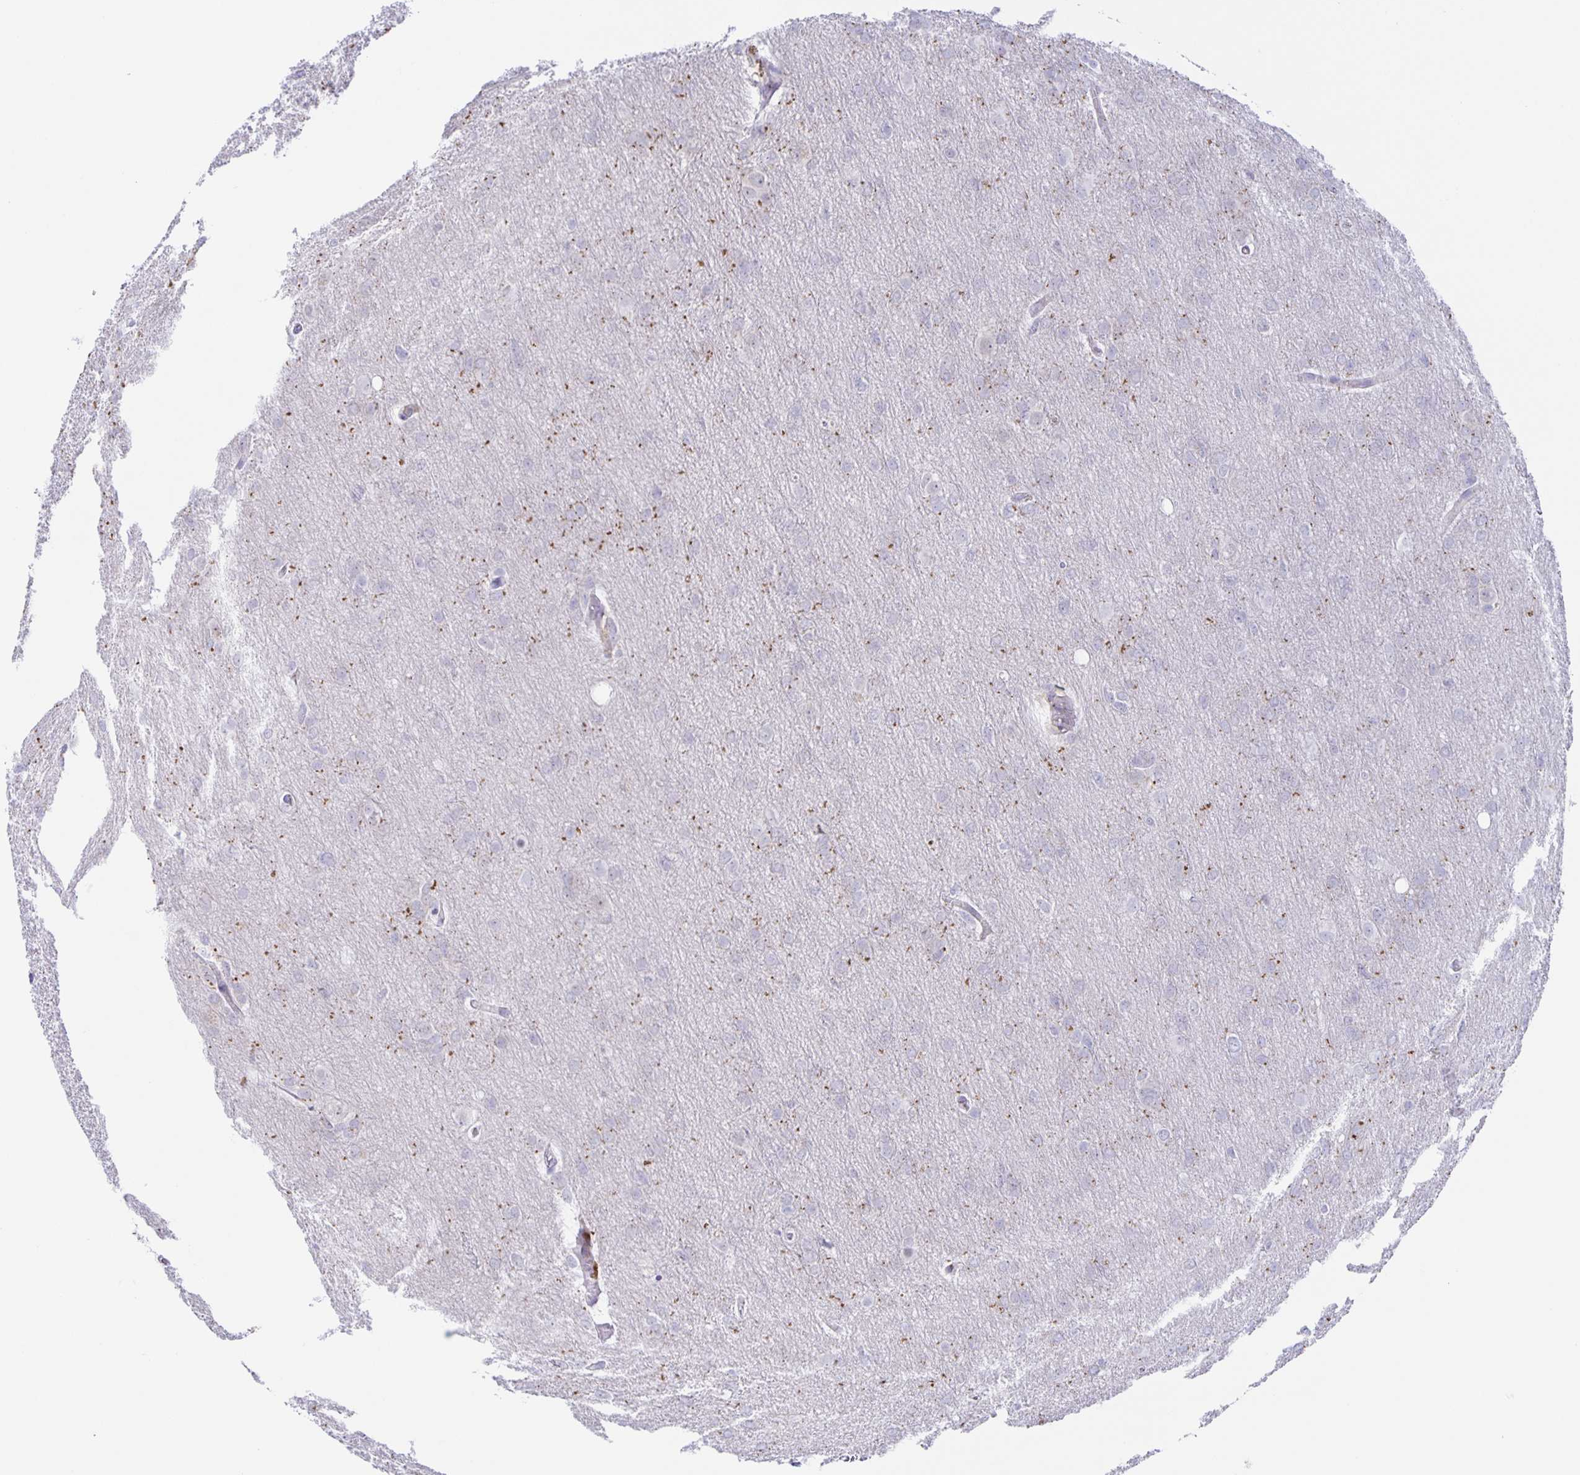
{"staining": {"intensity": "negative", "quantity": "none", "location": "none"}, "tissue": "glioma", "cell_type": "Tumor cells", "image_type": "cancer", "snomed": [{"axis": "morphology", "description": "Glioma, malignant, High grade"}, {"axis": "topography", "description": "Brain"}], "caption": "This photomicrograph is of malignant high-grade glioma stained with immunohistochemistry (IHC) to label a protein in brown with the nuclei are counter-stained blue. There is no staining in tumor cells.", "gene": "LIPA", "patient": {"sex": "male", "age": 53}}